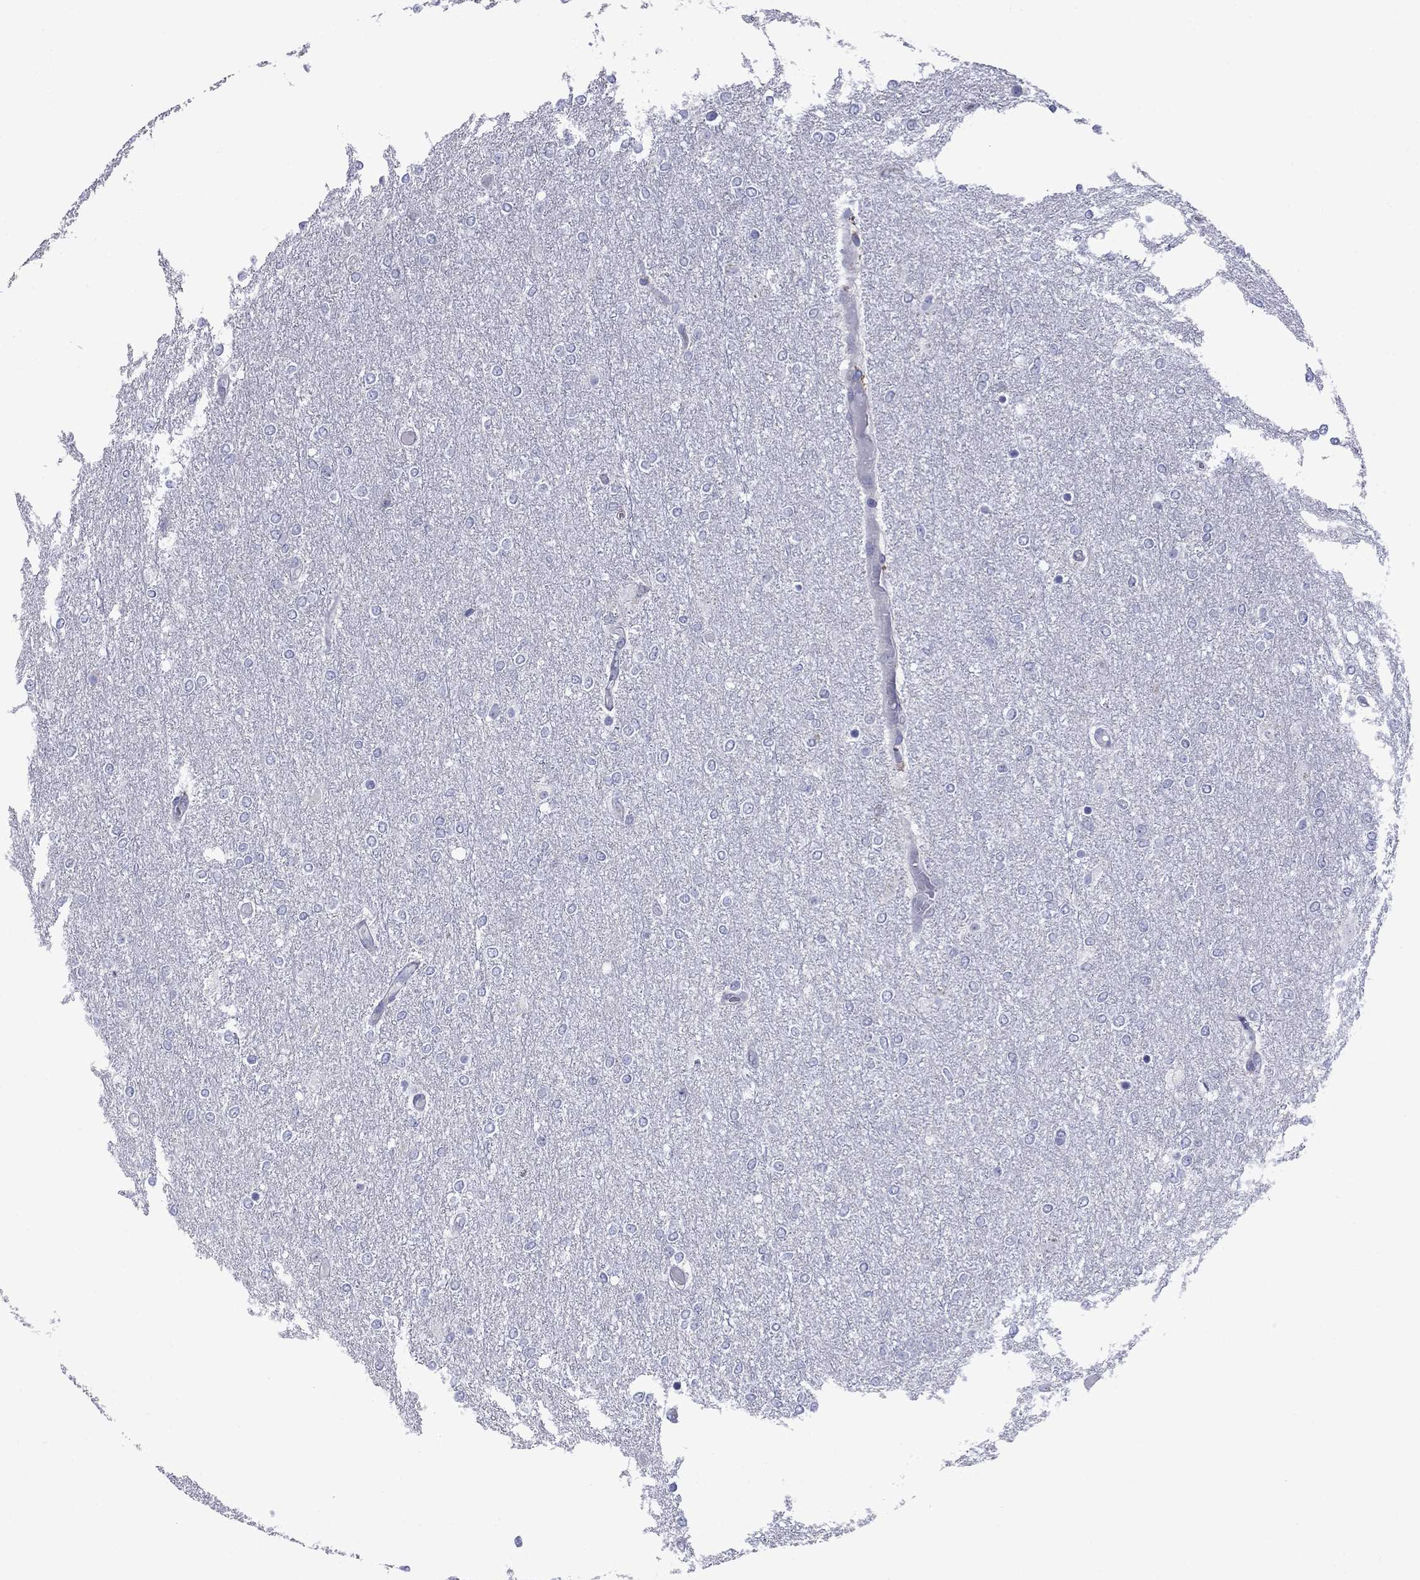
{"staining": {"intensity": "negative", "quantity": "none", "location": "none"}, "tissue": "glioma", "cell_type": "Tumor cells", "image_type": "cancer", "snomed": [{"axis": "morphology", "description": "Glioma, malignant, High grade"}, {"axis": "topography", "description": "Brain"}], "caption": "A histopathology image of glioma stained for a protein exhibits no brown staining in tumor cells. Brightfield microscopy of immunohistochemistry stained with DAB (brown) and hematoxylin (blue), captured at high magnification.", "gene": "TMPRSS11A", "patient": {"sex": "female", "age": 61}}